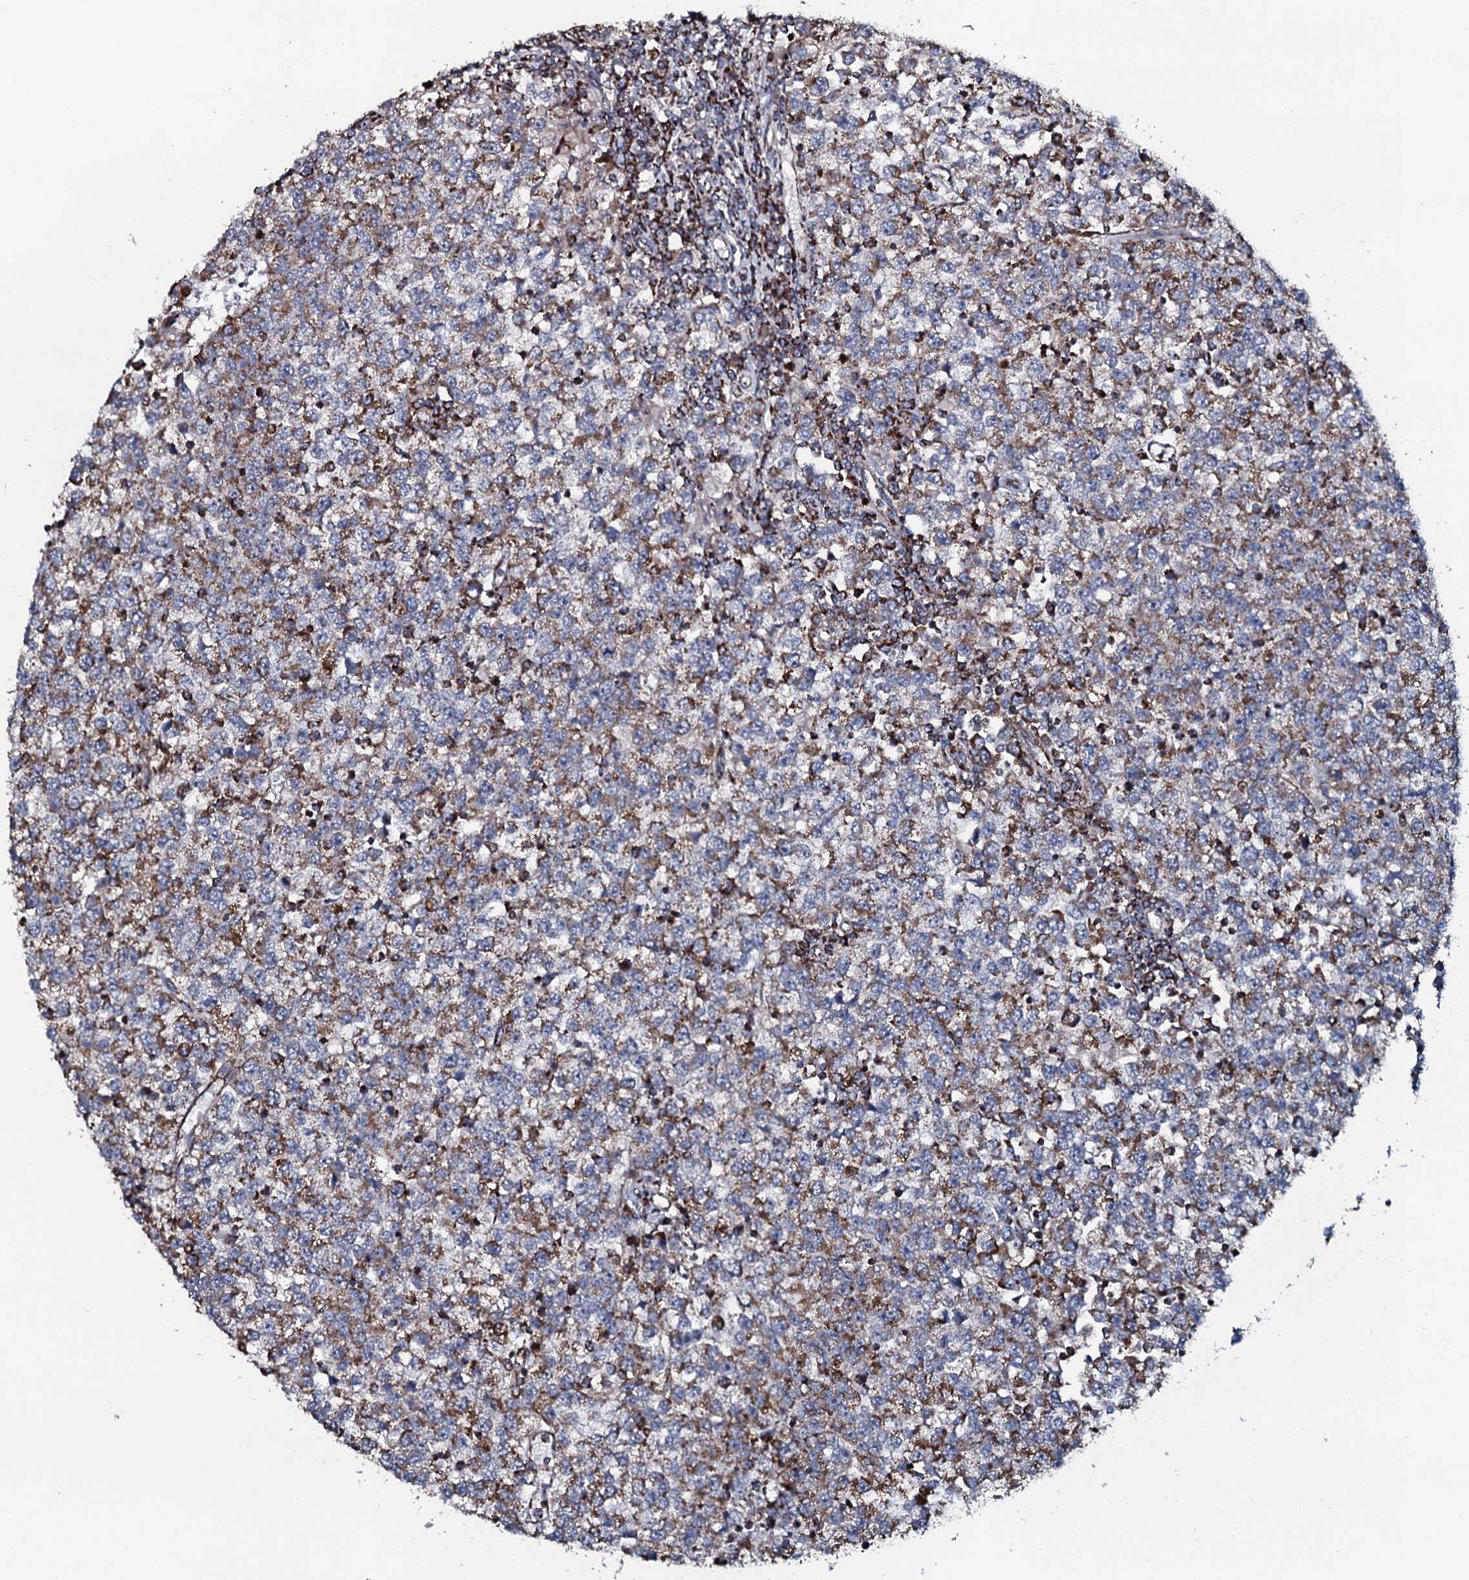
{"staining": {"intensity": "moderate", "quantity": ">75%", "location": "cytoplasmic/membranous"}, "tissue": "testis cancer", "cell_type": "Tumor cells", "image_type": "cancer", "snomed": [{"axis": "morphology", "description": "Seminoma, NOS"}, {"axis": "topography", "description": "Testis"}], "caption": "Approximately >75% of tumor cells in human seminoma (testis) exhibit moderate cytoplasmic/membranous protein expression as visualized by brown immunohistochemical staining.", "gene": "EVC2", "patient": {"sex": "male", "age": 65}}